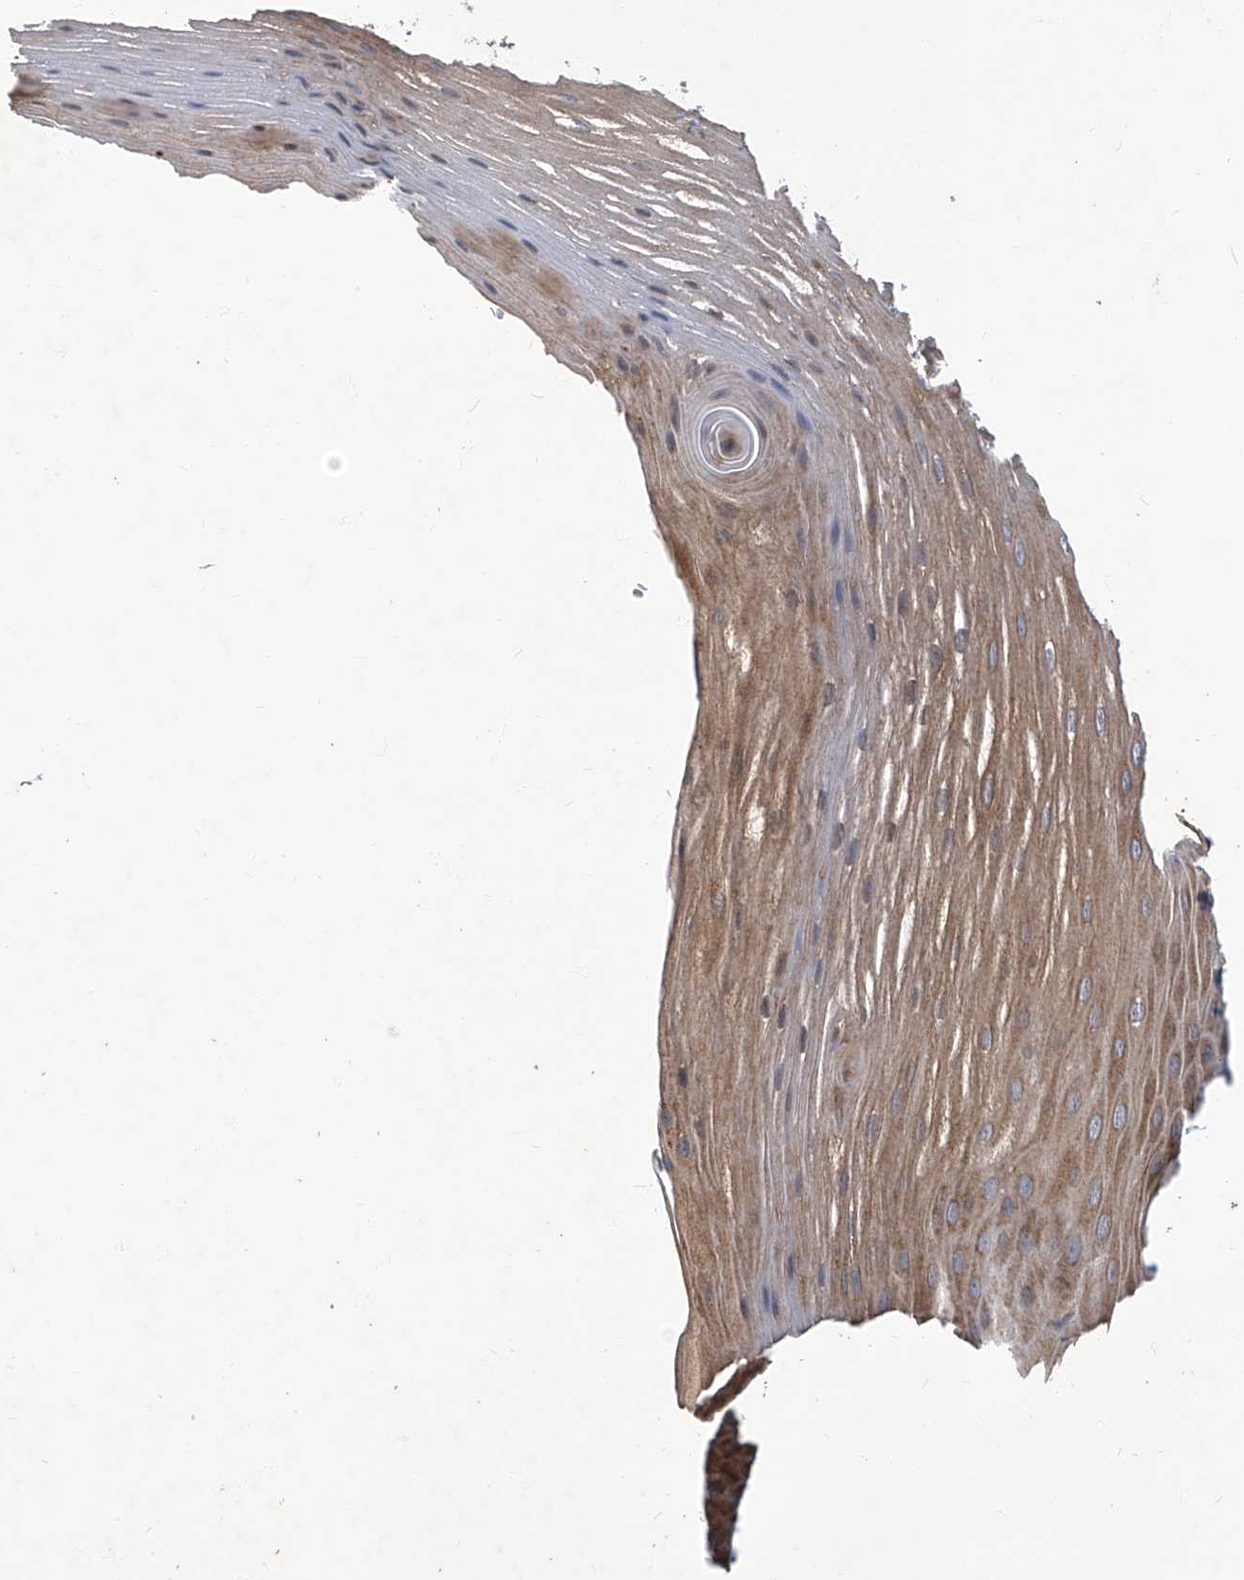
{"staining": {"intensity": "moderate", "quantity": "25%-75%", "location": "cytoplasmic/membranous"}, "tissue": "esophagus", "cell_type": "Squamous epithelial cells", "image_type": "normal", "snomed": [{"axis": "morphology", "description": "Normal tissue, NOS"}, {"axis": "topography", "description": "Esophagus"}], "caption": "High-power microscopy captured an immunohistochemistry (IHC) micrograph of normal esophagus, revealing moderate cytoplasmic/membranous expression in approximately 25%-75% of squamous epithelial cells.", "gene": "TNFRSF13B", "patient": {"sex": "male", "age": 62}}